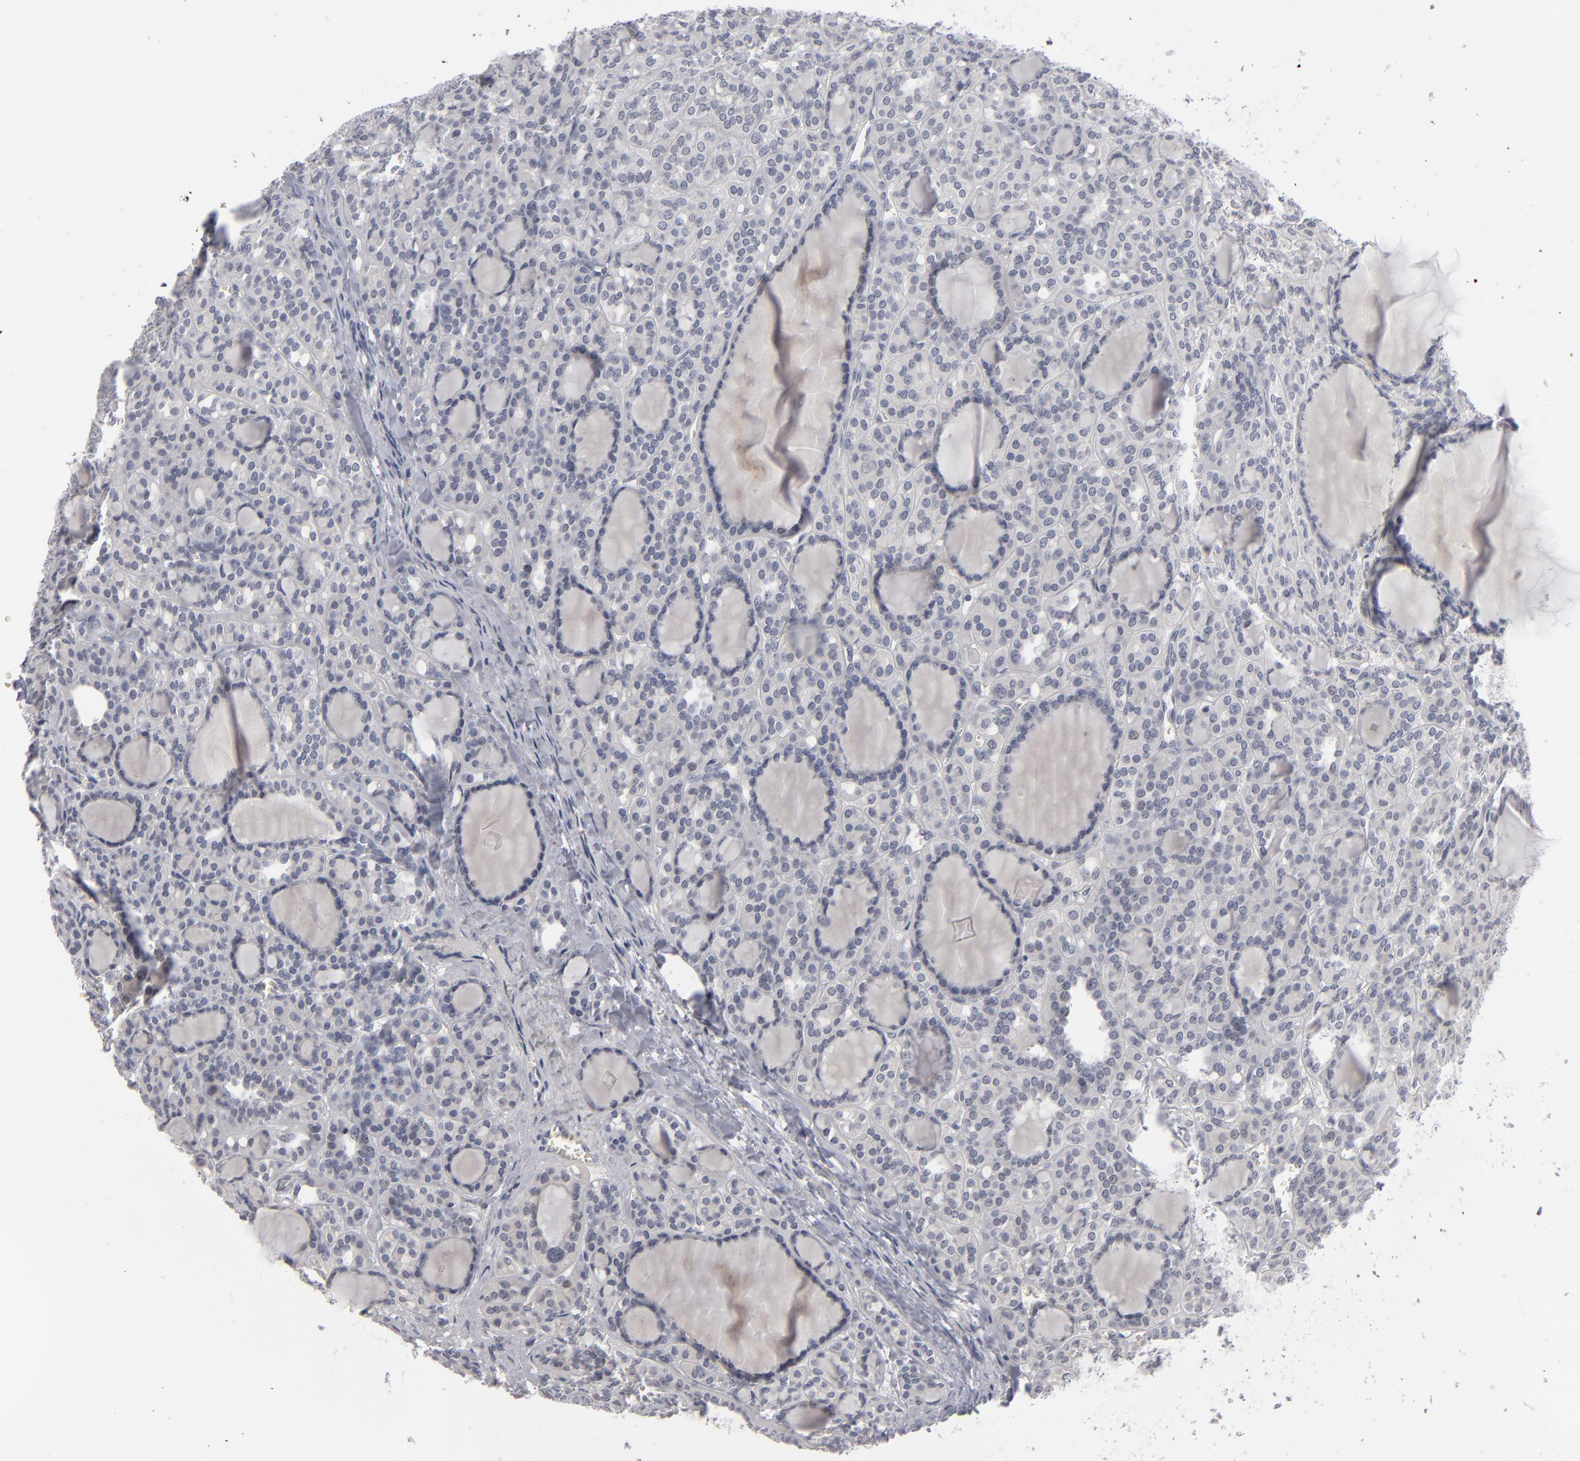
{"staining": {"intensity": "negative", "quantity": "none", "location": "none"}, "tissue": "thyroid cancer", "cell_type": "Tumor cells", "image_type": "cancer", "snomed": [{"axis": "morphology", "description": "Follicular adenoma carcinoma, NOS"}, {"axis": "topography", "description": "Thyroid gland"}], "caption": "This is an immunohistochemistry (IHC) photomicrograph of human thyroid cancer (follicular adenoma carcinoma). There is no staining in tumor cells.", "gene": "KIAA1210", "patient": {"sex": "female", "age": 71}}